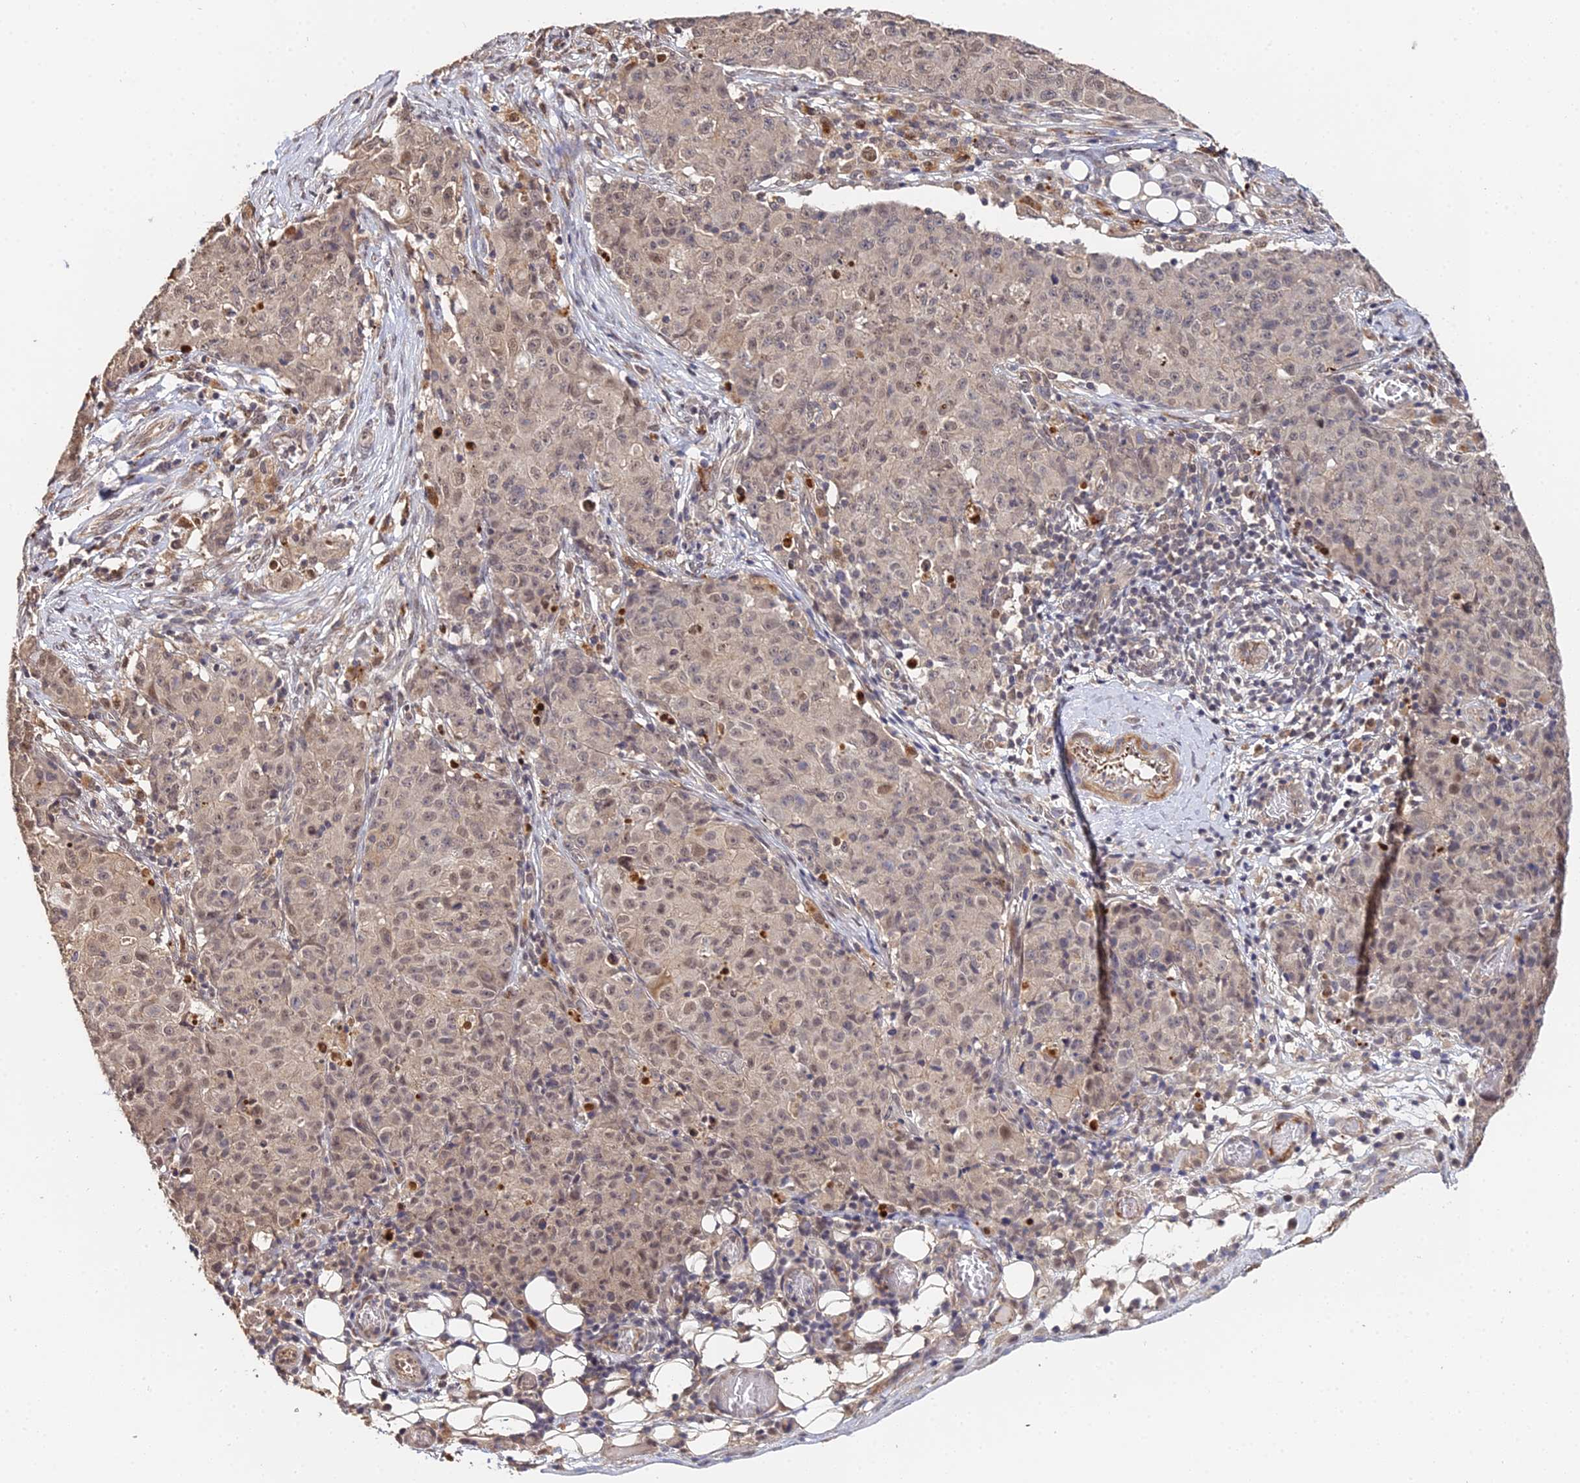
{"staining": {"intensity": "weak", "quantity": ">75%", "location": "nuclear"}, "tissue": "ovarian cancer", "cell_type": "Tumor cells", "image_type": "cancer", "snomed": [{"axis": "morphology", "description": "Carcinoma, endometroid"}, {"axis": "topography", "description": "Ovary"}], "caption": "DAB immunohistochemical staining of ovarian endometroid carcinoma shows weak nuclear protein positivity in approximately >75% of tumor cells. The staining is performed using DAB (3,3'-diaminobenzidine) brown chromogen to label protein expression. The nuclei are counter-stained blue using hematoxylin.", "gene": "LSM5", "patient": {"sex": "female", "age": 42}}